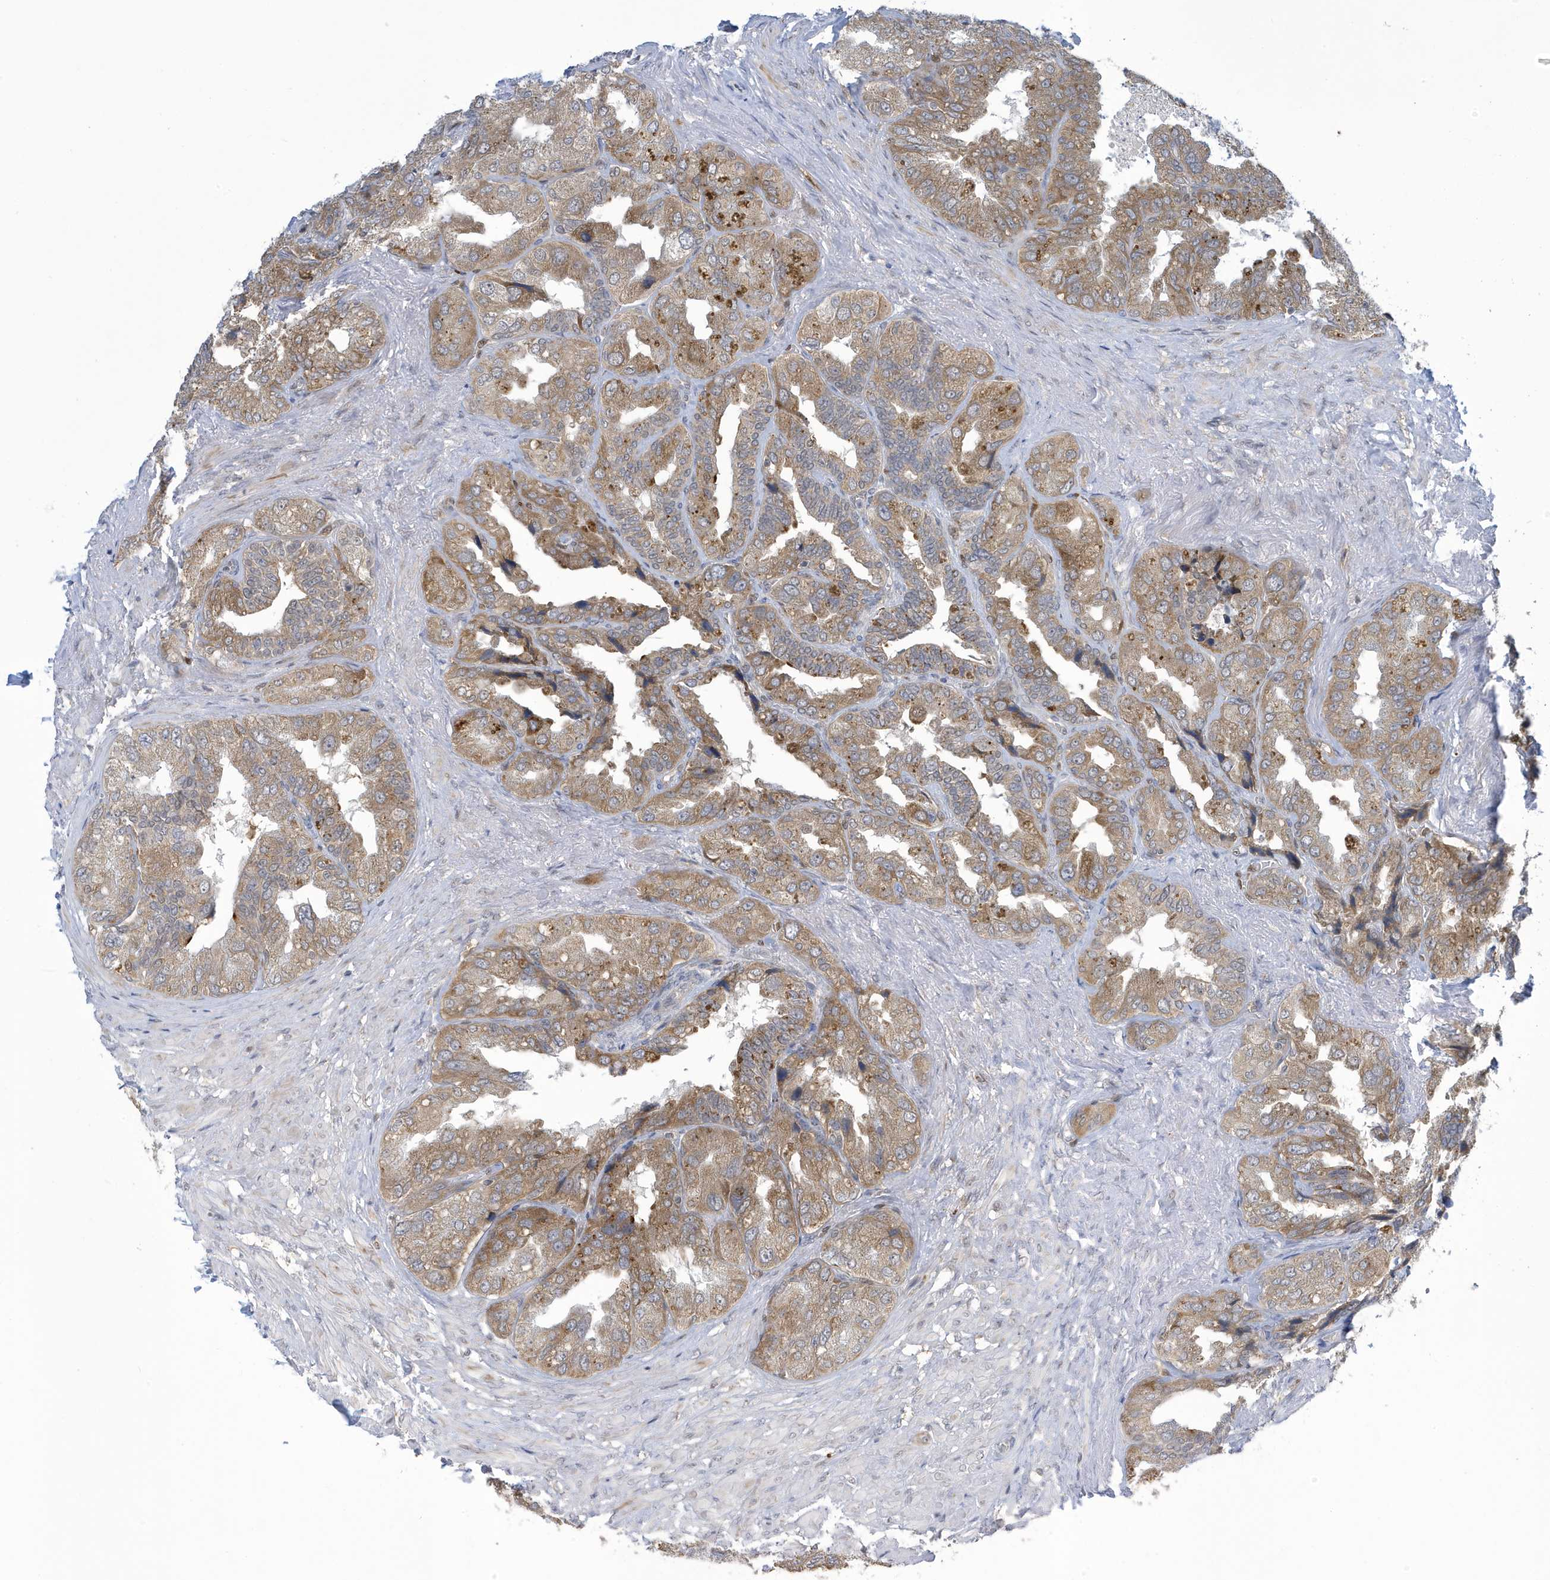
{"staining": {"intensity": "moderate", "quantity": ">75%", "location": "cytoplasmic/membranous"}, "tissue": "seminal vesicle", "cell_type": "Glandular cells", "image_type": "normal", "snomed": [{"axis": "morphology", "description": "Normal tissue, NOS"}, {"axis": "topography", "description": "Seminal veicle"}, {"axis": "topography", "description": "Peripheral nerve tissue"}], "caption": "Glandular cells display medium levels of moderate cytoplasmic/membranous positivity in approximately >75% of cells in unremarkable seminal vesicle.", "gene": "NCOA7", "patient": {"sex": "male", "age": 63}}